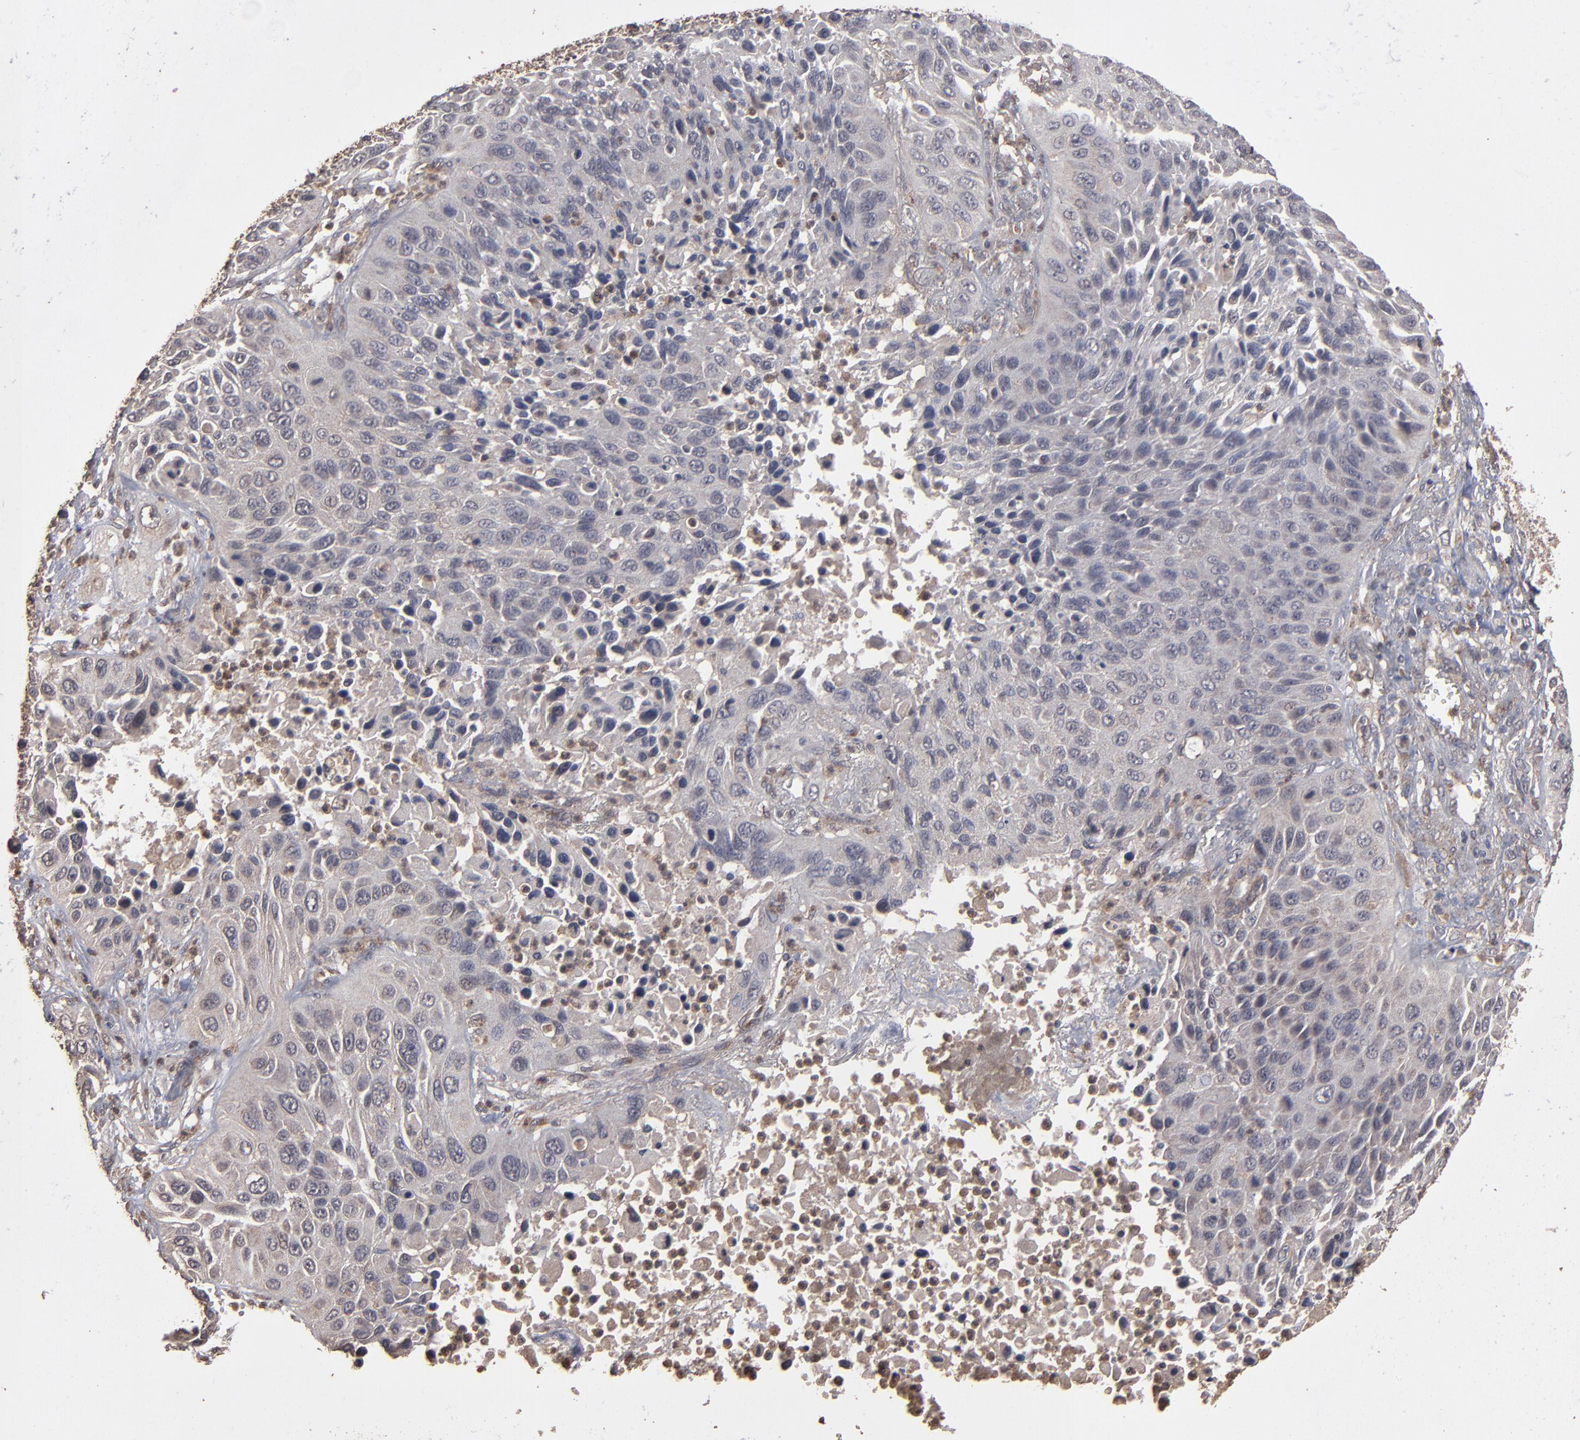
{"staining": {"intensity": "weak", "quantity": ">75%", "location": "cytoplasmic/membranous"}, "tissue": "lung cancer", "cell_type": "Tumor cells", "image_type": "cancer", "snomed": [{"axis": "morphology", "description": "Squamous cell carcinoma, NOS"}, {"axis": "topography", "description": "Lung"}], "caption": "A brown stain labels weak cytoplasmic/membranous staining of a protein in human lung cancer tumor cells.", "gene": "MMP2", "patient": {"sex": "female", "age": 76}}